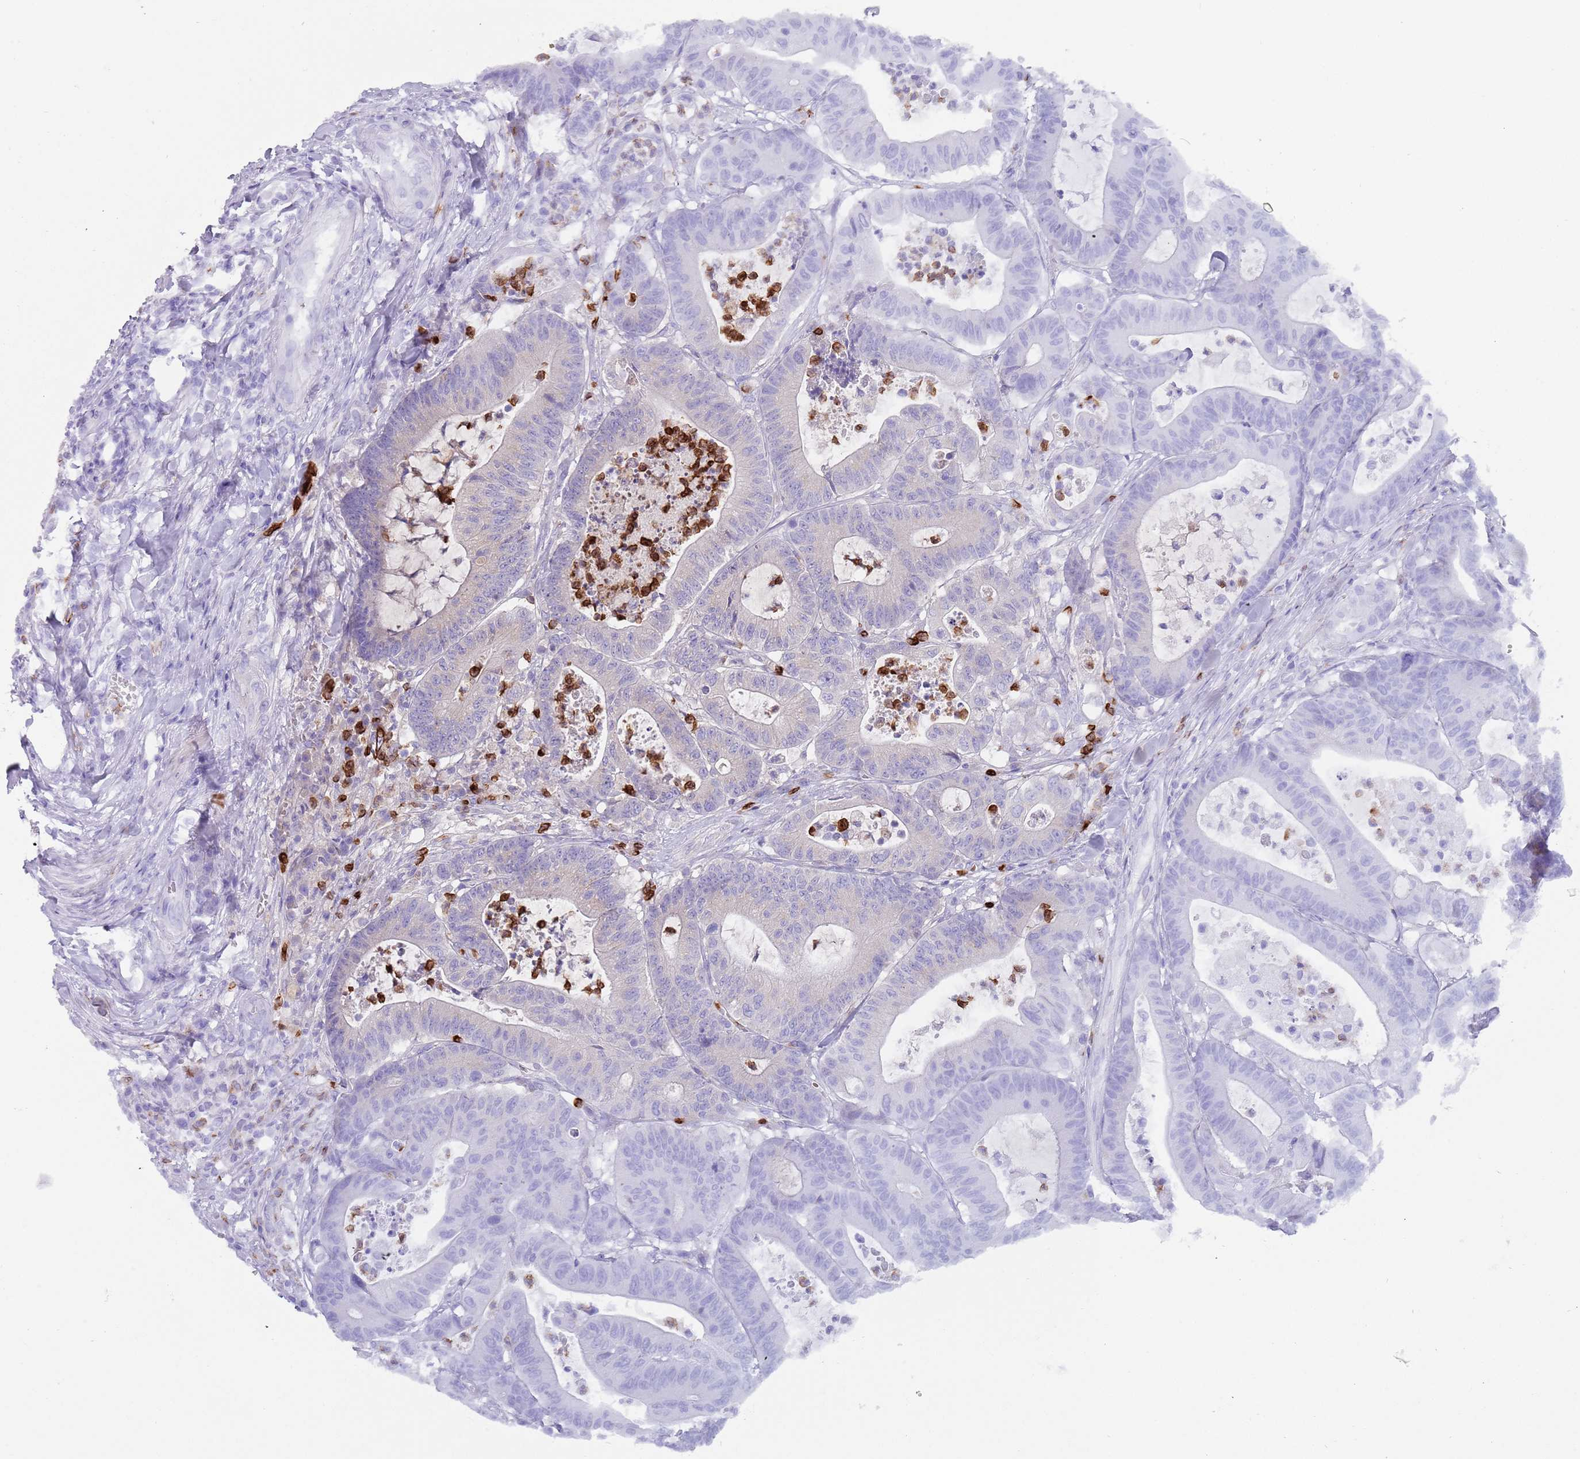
{"staining": {"intensity": "negative", "quantity": "none", "location": "none"}, "tissue": "colorectal cancer", "cell_type": "Tumor cells", "image_type": "cancer", "snomed": [{"axis": "morphology", "description": "Adenocarcinoma, NOS"}, {"axis": "topography", "description": "Colon"}], "caption": "Micrograph shows no protein staining in tumor cells of colorectal adenocarcinoma tissue.", "gene": "TMEM251", "patient": {"sex": "female", "age": 84}}